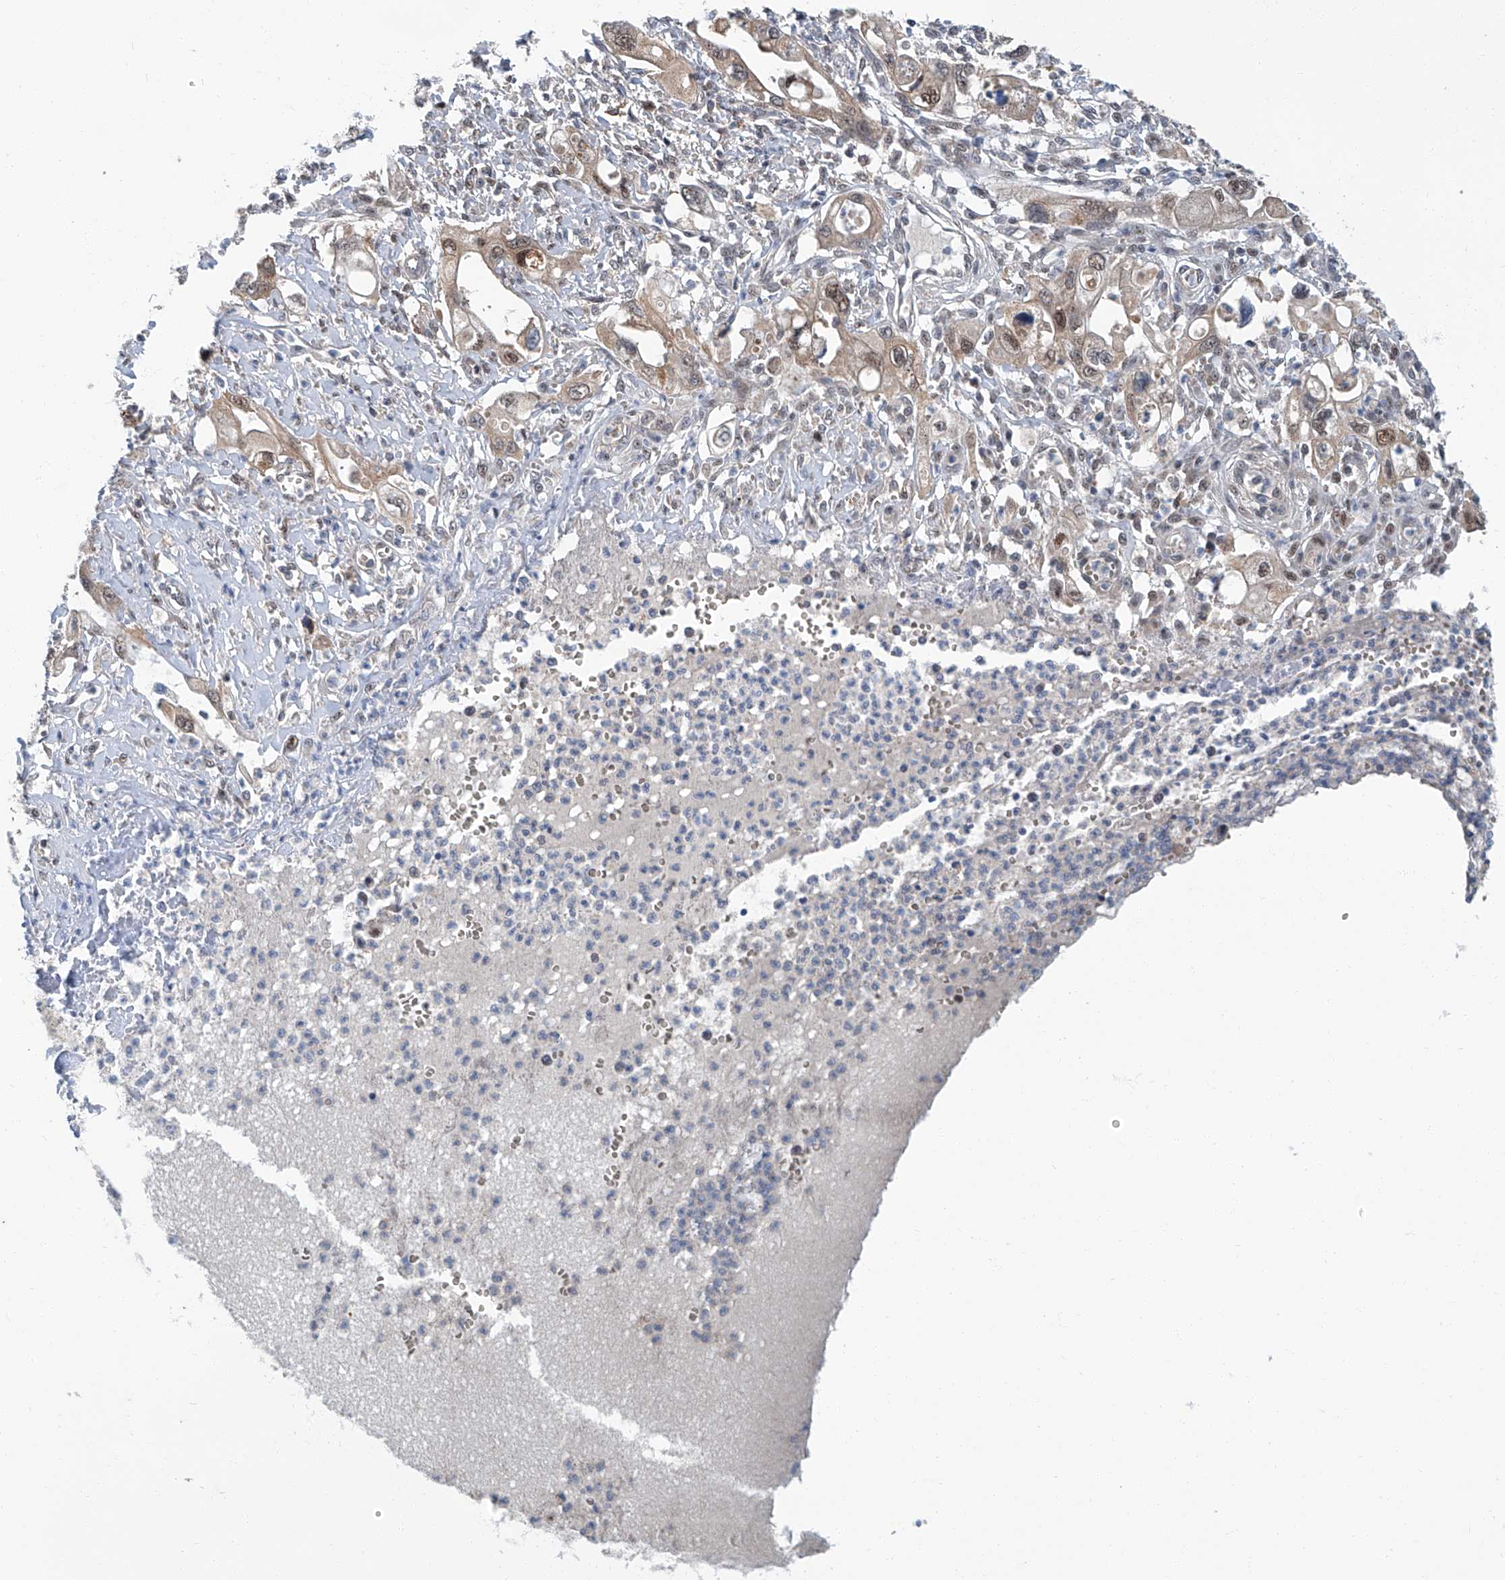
{"staining": {"intensity": "weak", "quantity": ">75%", "location": "cytoplasmic/membranous,nuclear"}, "tissue": "pancreatic cancer", "cell_type": "Tumor cells", "image_type": "cancer", "snomed": [{"axis": "morphology", "description": "Adenocarcinoma, NOS"}, {"axis": "topography", "description": "Pancreas"}], "caption": "The image reveals staining of pancreatic adenocarcinoma, revealing weak cytoplasmic/membranous and nuclear protein expression (brown color) within tumor cells. (IHC, brightfield microscopy, high magnification).", "gene": "CLK1", "patient": {"sex": "male", "age": 68}}